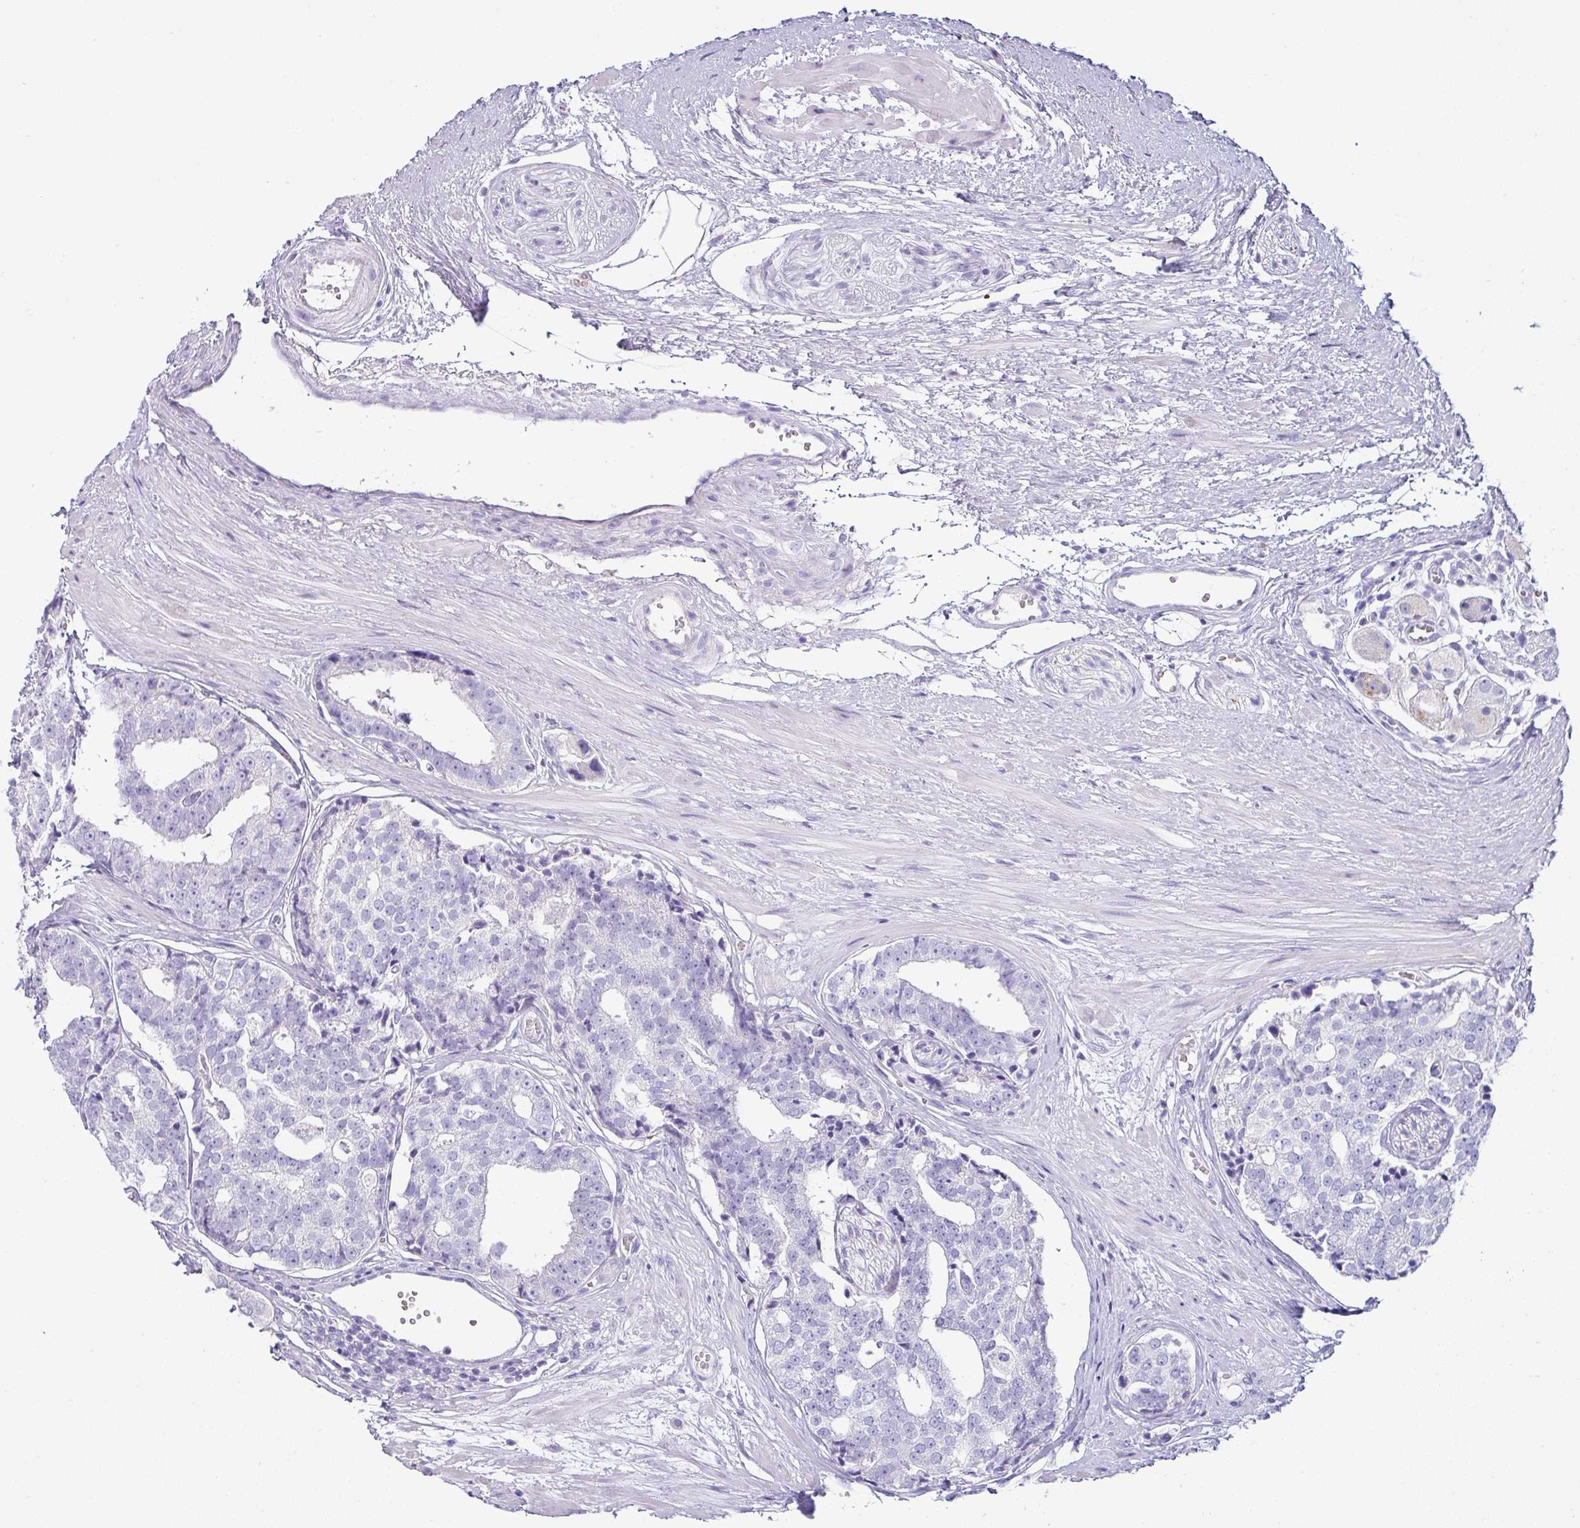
{"staining": {"intensity": "negative", "quantity": "none", "location": "none"}, "tissue": "prostate cancer", "cell_type": "Tumor cells", "image_type": "cancer", "snomed": [{"axis": "morphology", "description": "Adenocarcinoma, High grade"}, {"axis": "topography", "description": "Prostate"}], "caption": "A micrograph of adenocarcinoma (high-grade) (prostate) stained for a protein displays no brown staining in tumor cells.", "gene": "VCY1B", "patient": {"sex": "male", "age": 71}}